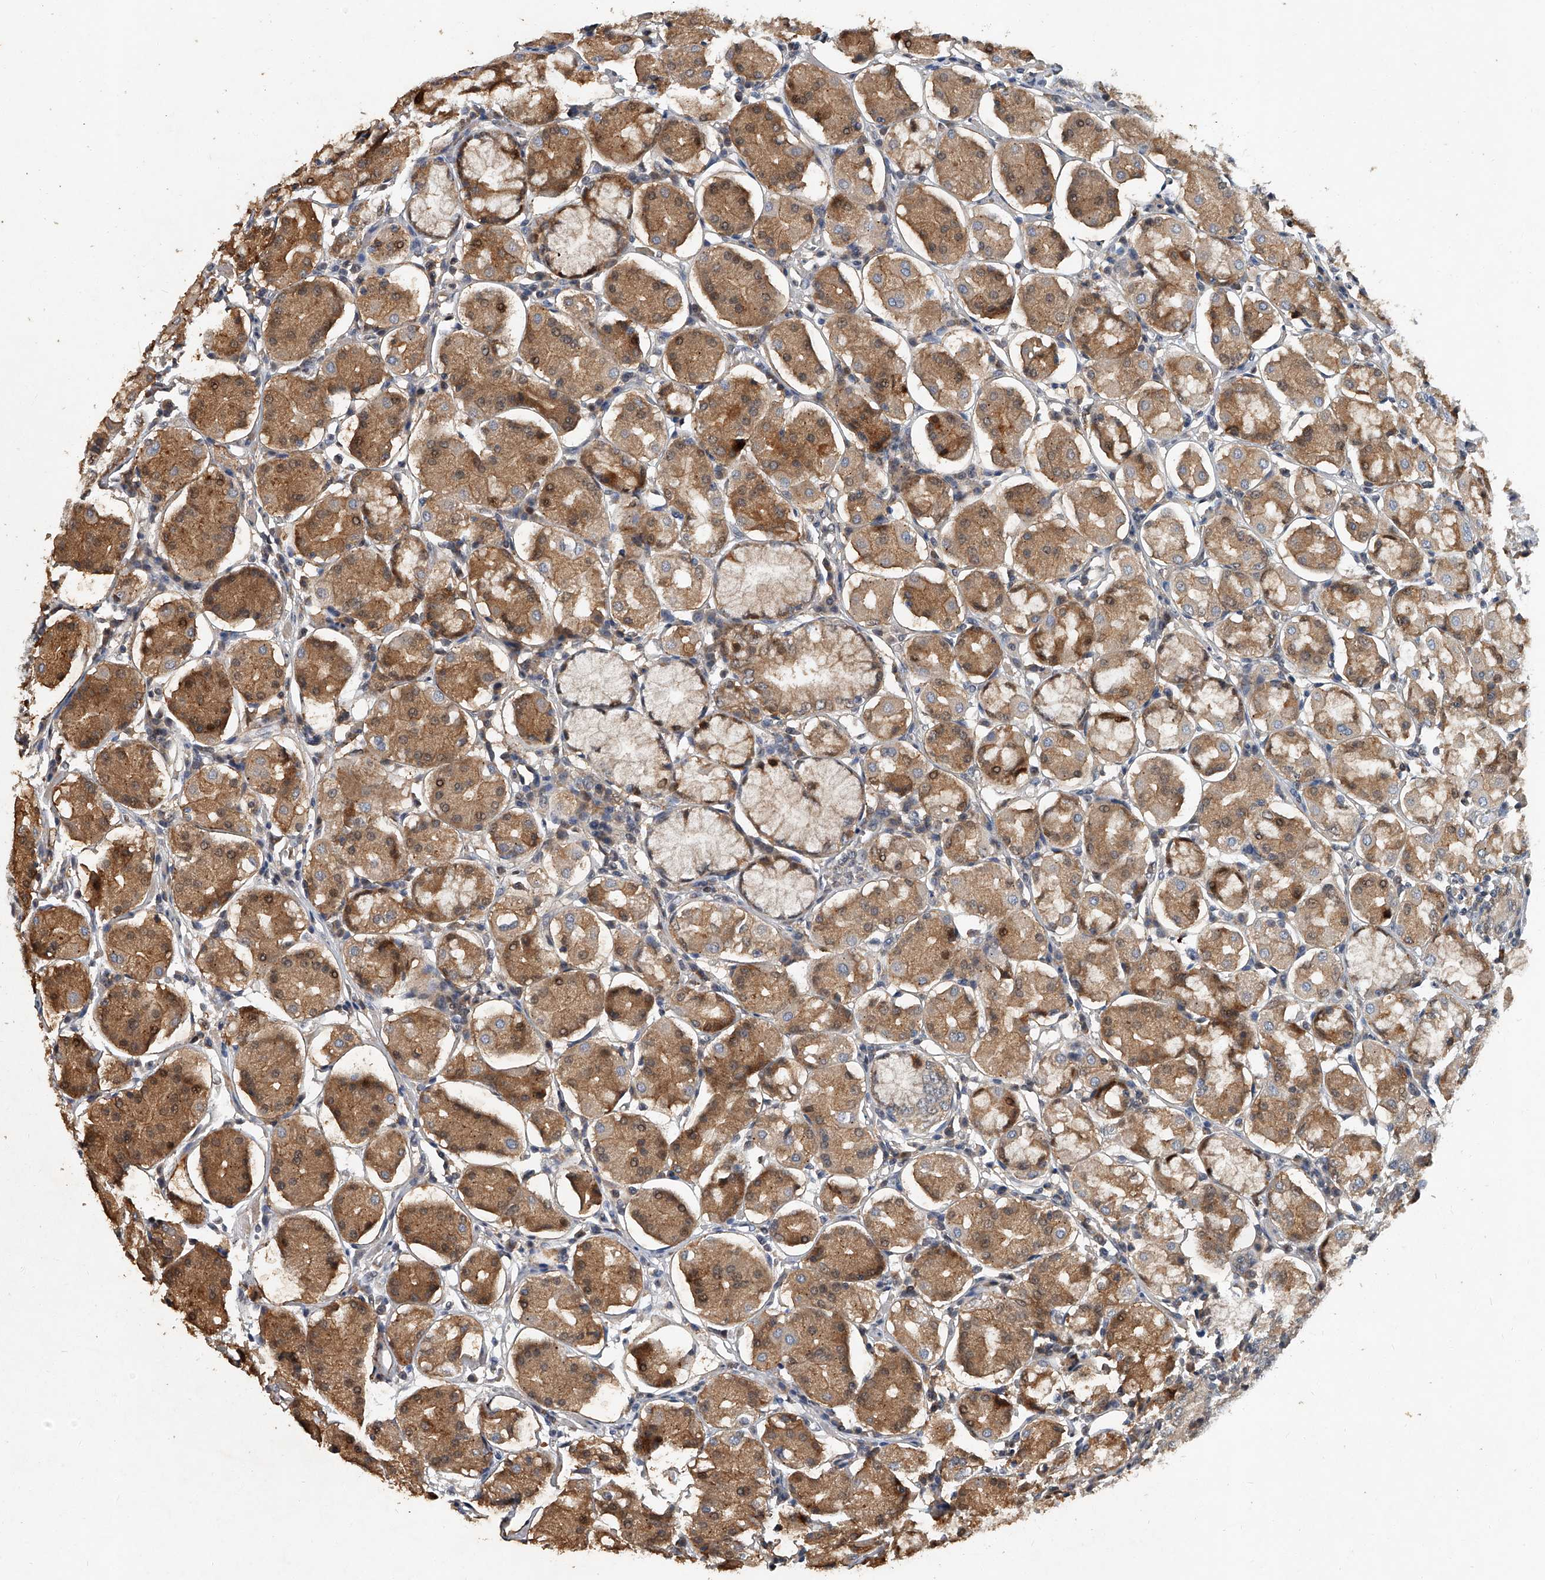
{"staining": {"intensity": "moderate", "quantity": ">75%", "location": "cytoplasmic/membranous,nuclear"}, "tissue": "stomach", "cell_type": "Glandular cells", "image_type": "normal", "snomed": [{"axis": "morphology", "description": "Normal tissue, NOS"}, {"axis": "topography", "description": "Stomach, lower"}], "caption": "Moderate cytoplasmic/membranous,nuclear expression is identified in approximately >75% of glandular cells in unremarkable stomach.", "gene": "JAG2", "patient": {"sex": "female", "age": 56}}